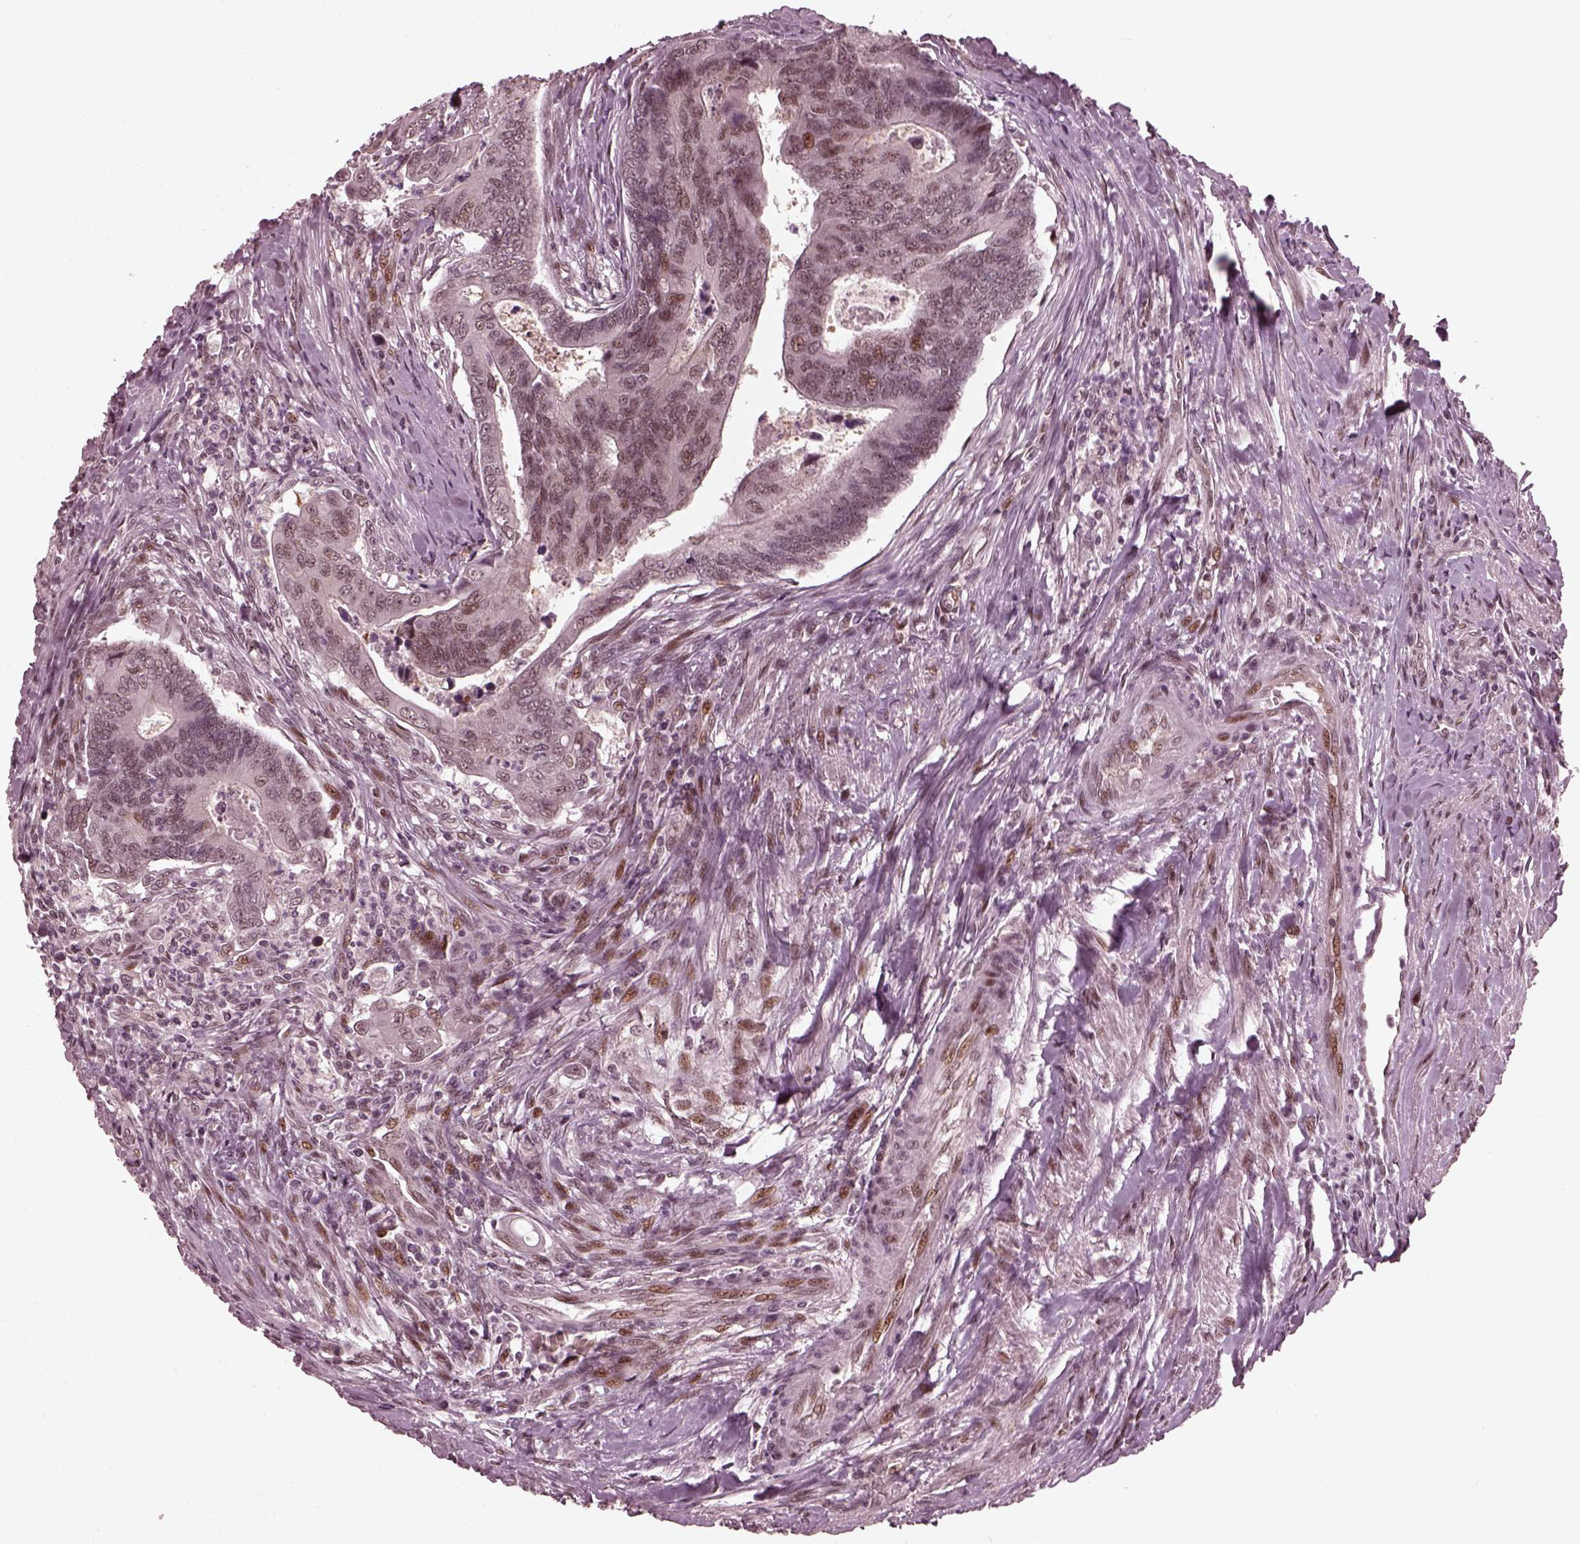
{"staining": {"intensity": "weak", "quantity": "<25%", "location": "nuclear"}, "tissue": "colorectal cancer", "cell_type": "Tumor cells", "image_type": "cancer", "snomed": [{"axis": "morphology", "description": "Adenocarcinoma, NOS"}, {"axis": "topography", "description": "Colon"}], "caption": "Colorectal cancer (adenocarcinoma) was stained to show a protein in brown. There is no significant staining in tumor cells.", "gene": "TRIB3", "patient": {"sex": "female", "age": 67}}